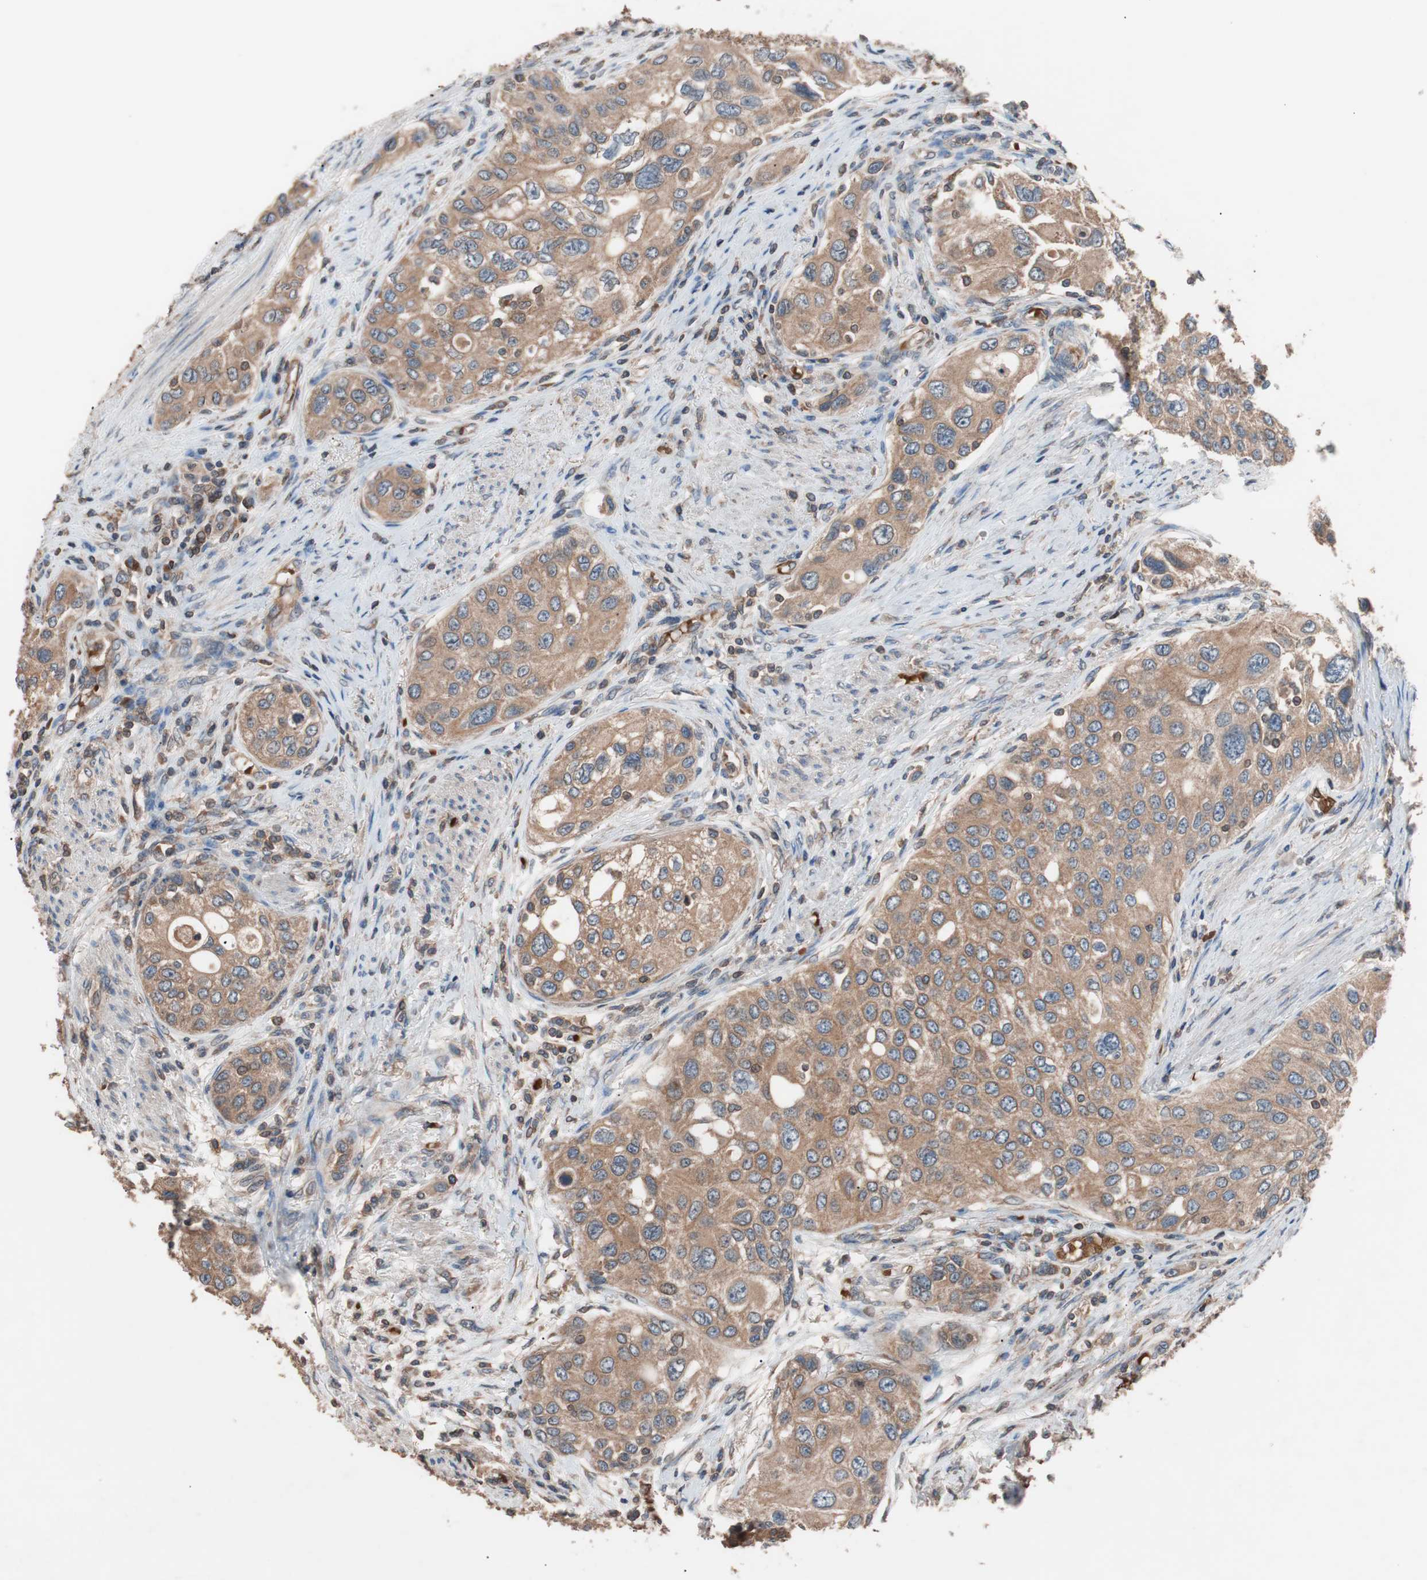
{"staining": {"intensity": "moderate", "quantity": ">75%", "location": "cytoplasmic/membranous"}, "tissue": "urothelial cancer", "cell_type": "Tumor cells", "image_type": "cancer", "snomed": [{"axis": "morphology", "description": "Urothelial carcinoma, High grade"}, {"axis": "topography", "description": "Urinary bladder"}], "caption": "DAB immunohistochemical staining of urothelial cancer exhibits moderate cytoplasmic/membranous protein positivity in about >75% of tumor cells.", "gene": "GLYCTK", "patient": {"sex": "female", "age": 56}}